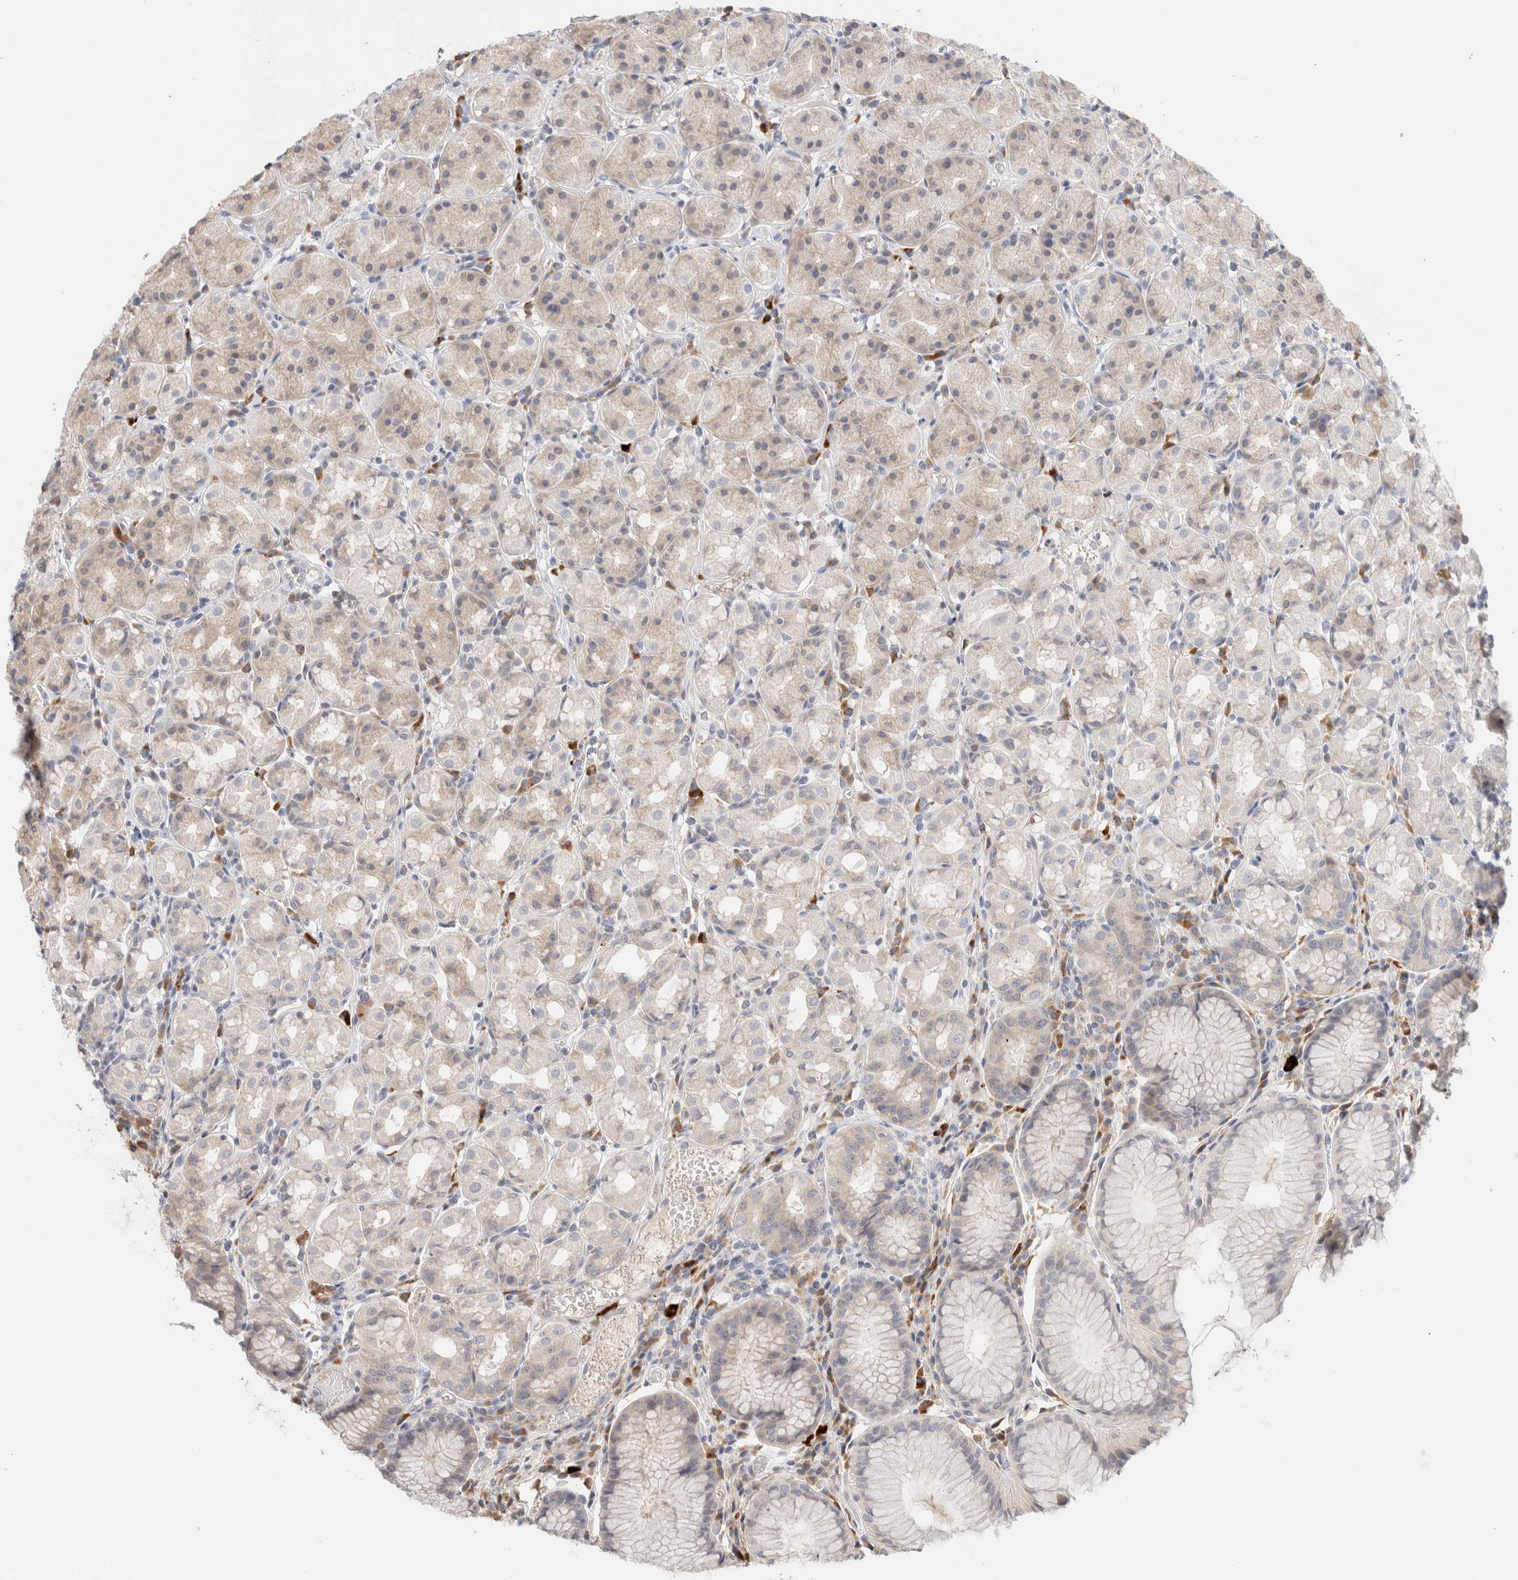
{"staining": {"intensity": "weak", "quantity": "<25%", "location": "cytoplasmic/membranous"}, "tissue": "stomach", "cell_type": "Glandular cells", "image_type": "normal", "snomed": [{"axis": "morphology", "description": "Normal tissue, NOS"}, {"axis": "topography", "description": "Stomach, lower"}], "caption": "Immunohistochemical staining of normal stomach displays no significant staining in glandular cells.", "gene": "SPRTN", "patient": {"sex": "female", "age": 56}}